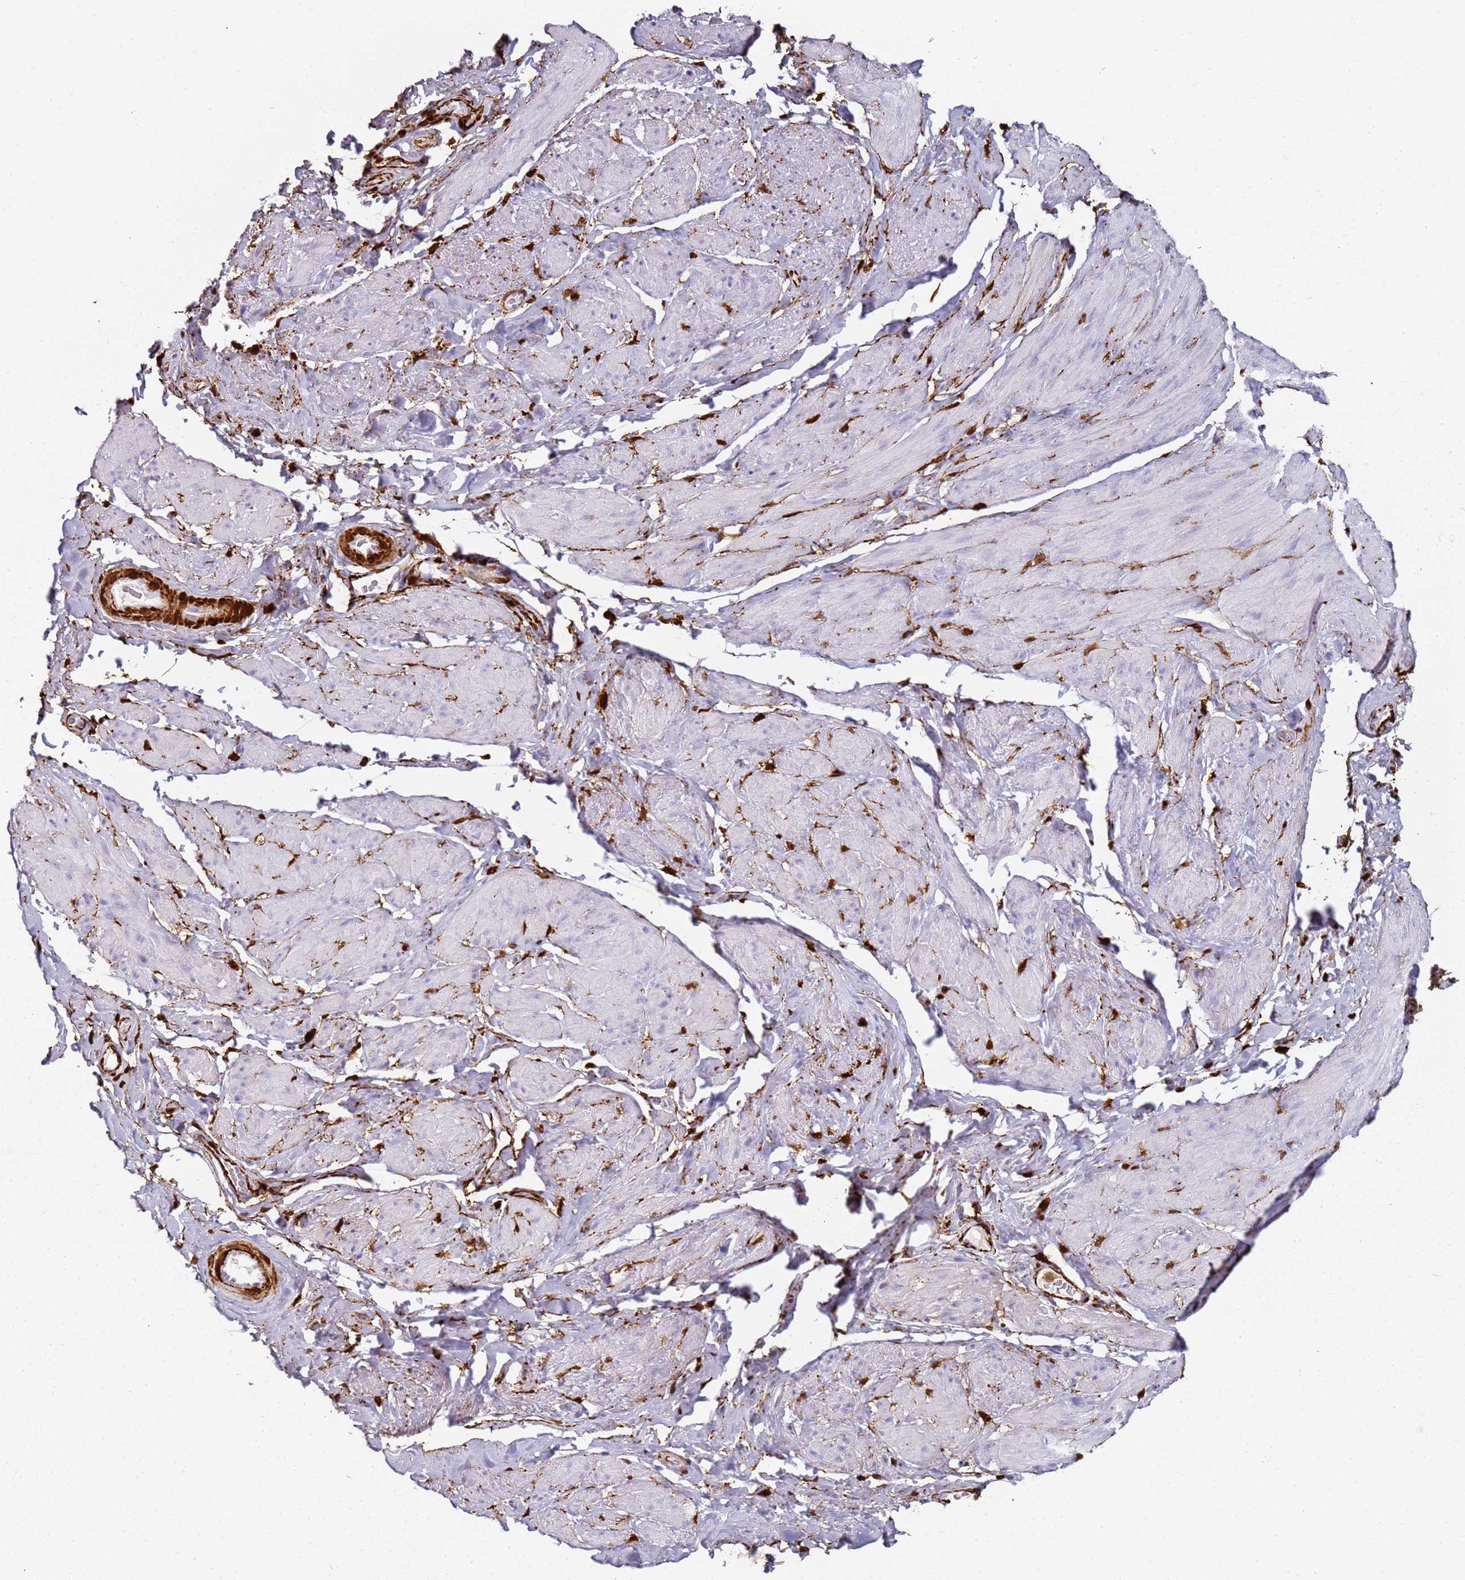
{"staining": {"intensity": "negative", "quantity": "none", "location": "none"}, "tissue": "smooth muscle", "cell_type": "Smooth muscle cells", "image_type": "normal", "snomed": [{"axis": "morphology", "description": "Normal tissue, NOS"}, {"axis": "topography", "description": "Smooth muscle"}, {"axis": "topography", "description": "Peripheral nerve tissue"}], "caption": "High magnification brightfield microscopy of unremarkable smooth muscle stained with DAB (3,3'-diaminobenzidine) (brown) and counterstained with hematoxylin (blue): smooth muscle cells show no significant staining.", "gene": "S100A4", "patient": {"sex": "male", "age": 69}}